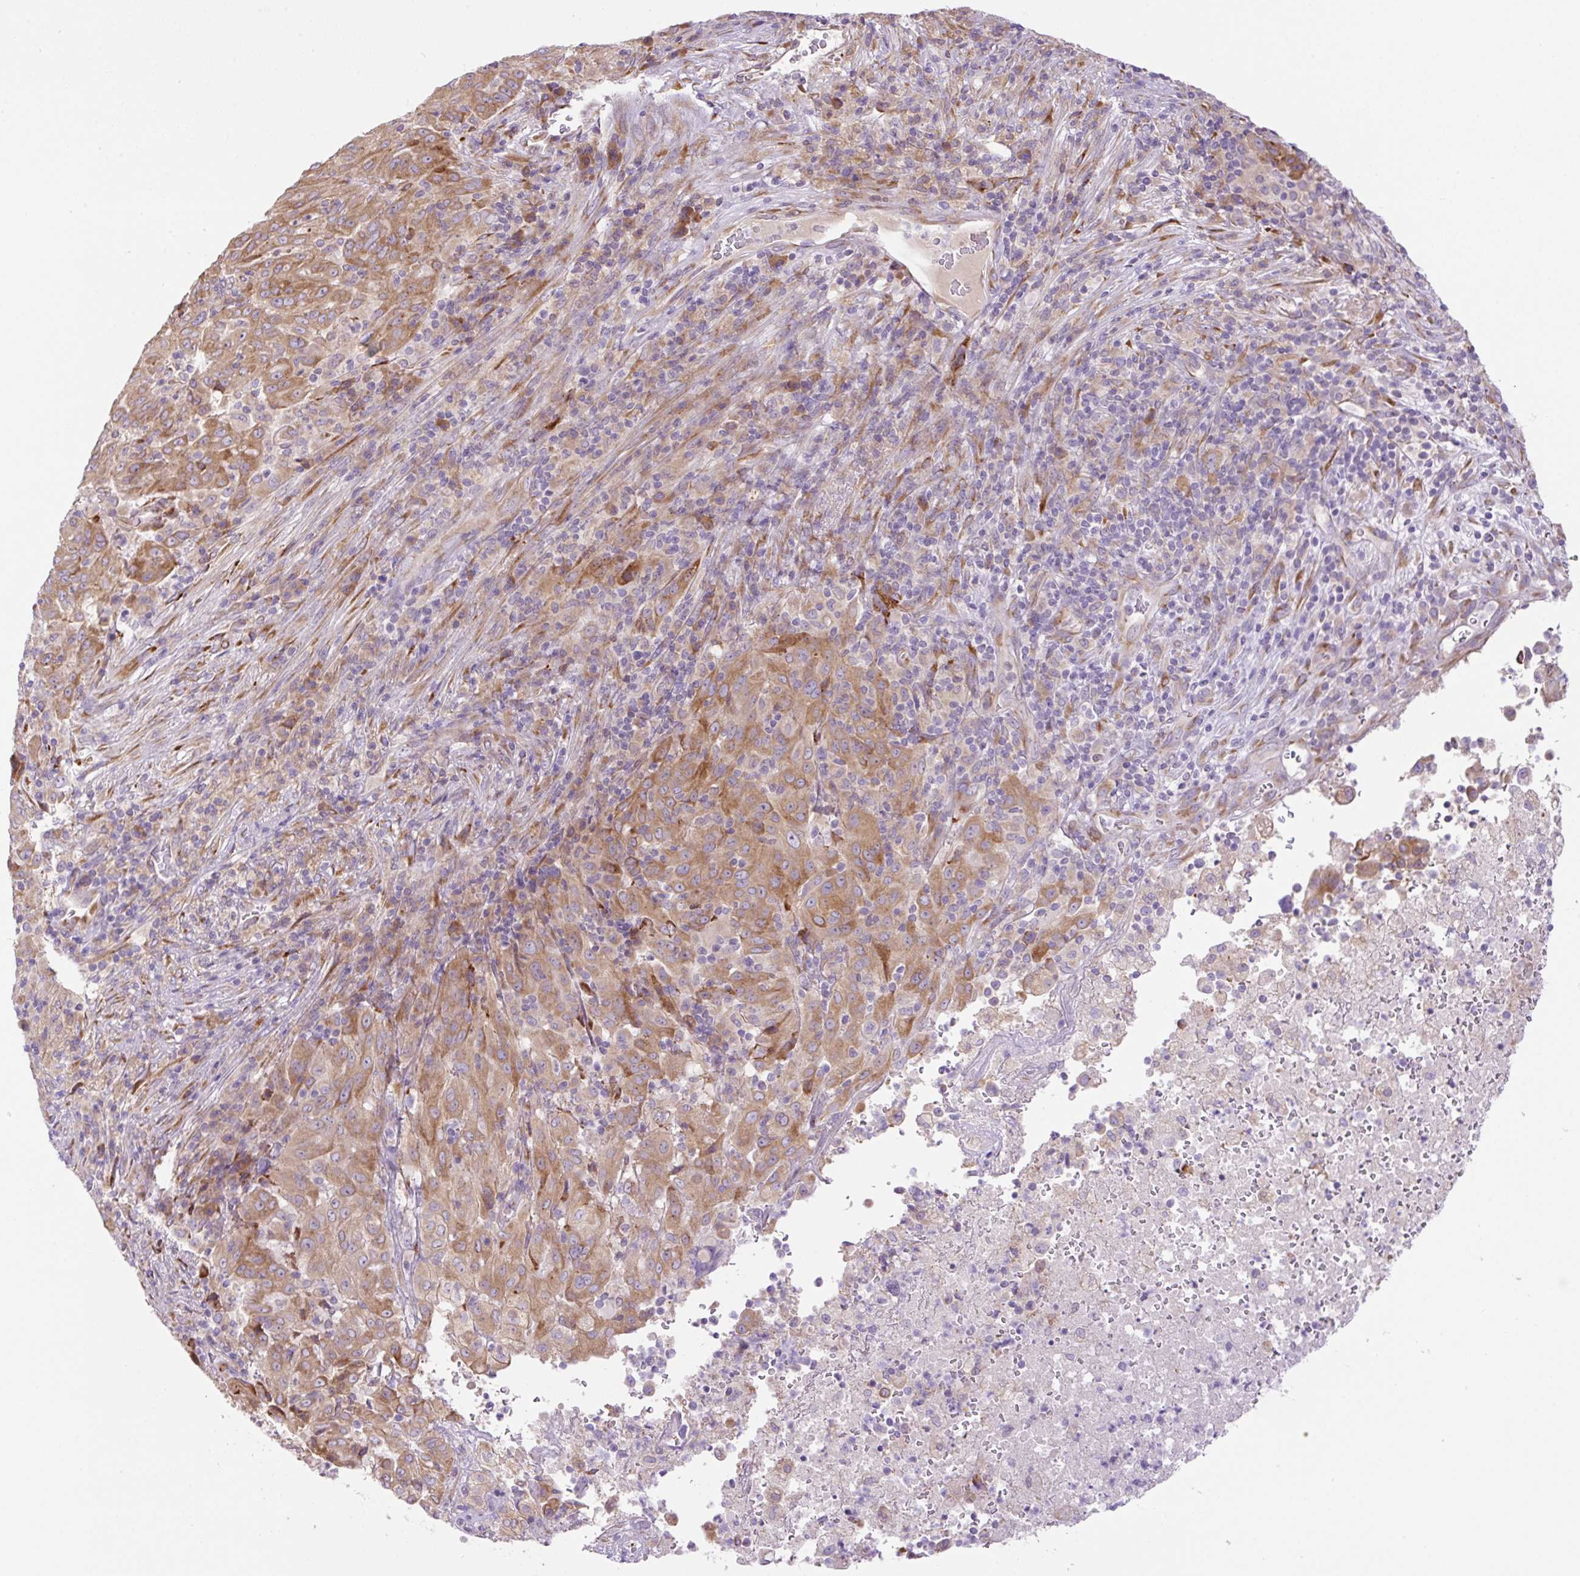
{"staining": {"intensity": "moderate", "quantity": ">75%", "location": "cytoplasmic/membranous"}, "tissue": "pancreatic cancer", "cell_type": "Tumor cells", "image_type": "cancer", "snomed": [{"axis": "morphology", "description": "Adenocarcinoma, NOS"}, {"axis": "topography", "description": "Pancreas"}], "caption": "Immunohistochemistry of human pancreatic adenocarcinoma demonstrates medium levels of moderate cytoplasmic/membranous expression in approximately >75% of tumor cells. (IHC, brightfield microscopy, high magnification).", "gene": "POFUT1", "patient": {"sex": "male", "age": 63}}